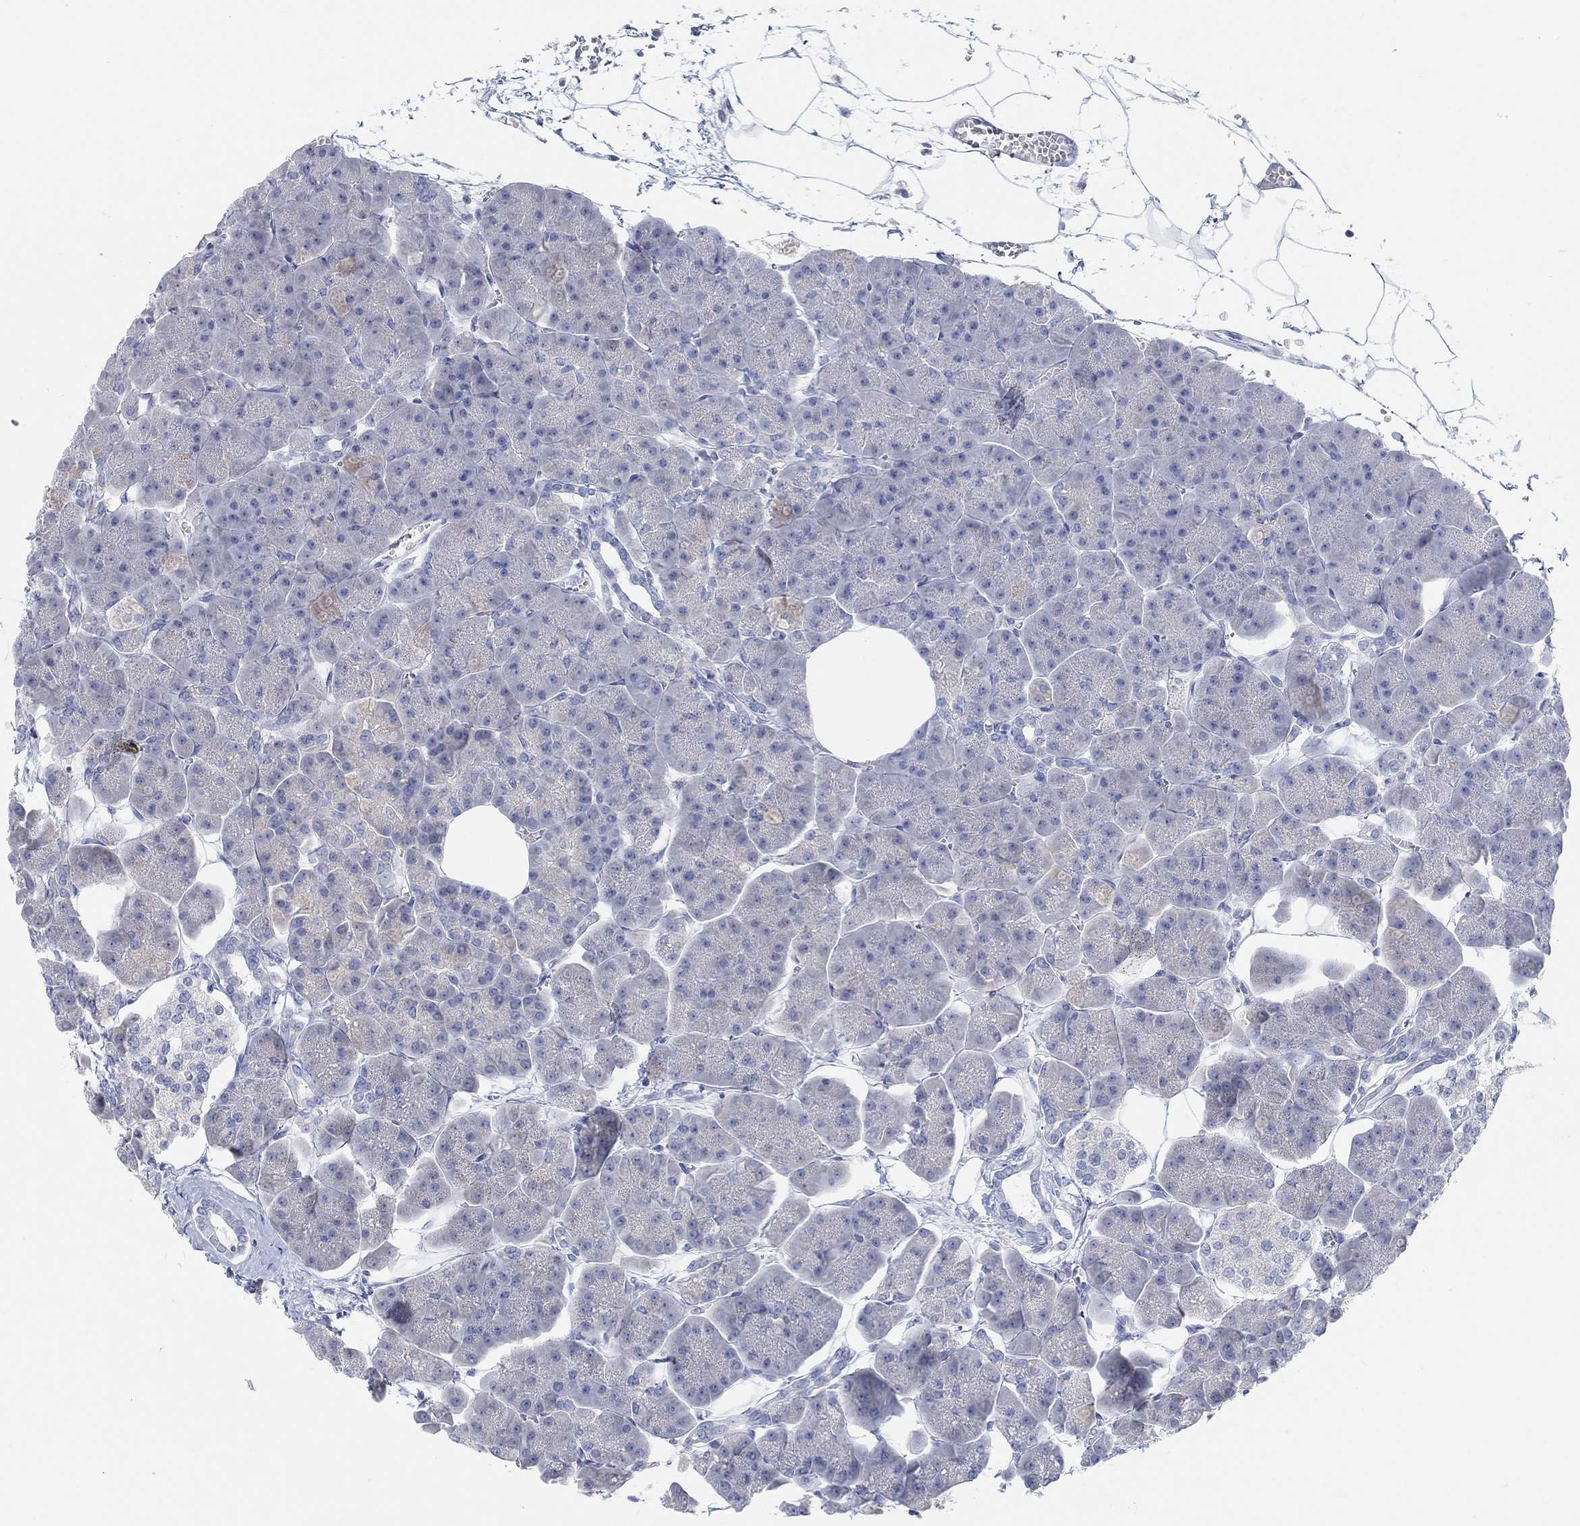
{"staining": {"intensity": "negative", "quantity": "none", "location": "none"}, "tissue": "pancreas", "cell_type": "Exocrine glandular cells", "image_type": "normal", "snomed": [{"axis": "morphology", "description": "Normal tissue, NOS"}, {"axis": "topography", "description": "Adipose tissue"}, {"axis": "topography", "description": "Pancreas"}, {"axis": "topography", "description": "Peripheral nerve tissue"}], "caption": "Protein analysis of normal pancreas exhibits no significant staining in exocrine glandular cells.", "gene": "ATP6V1E2", "patient": {"sex": "female", "age": 58}}